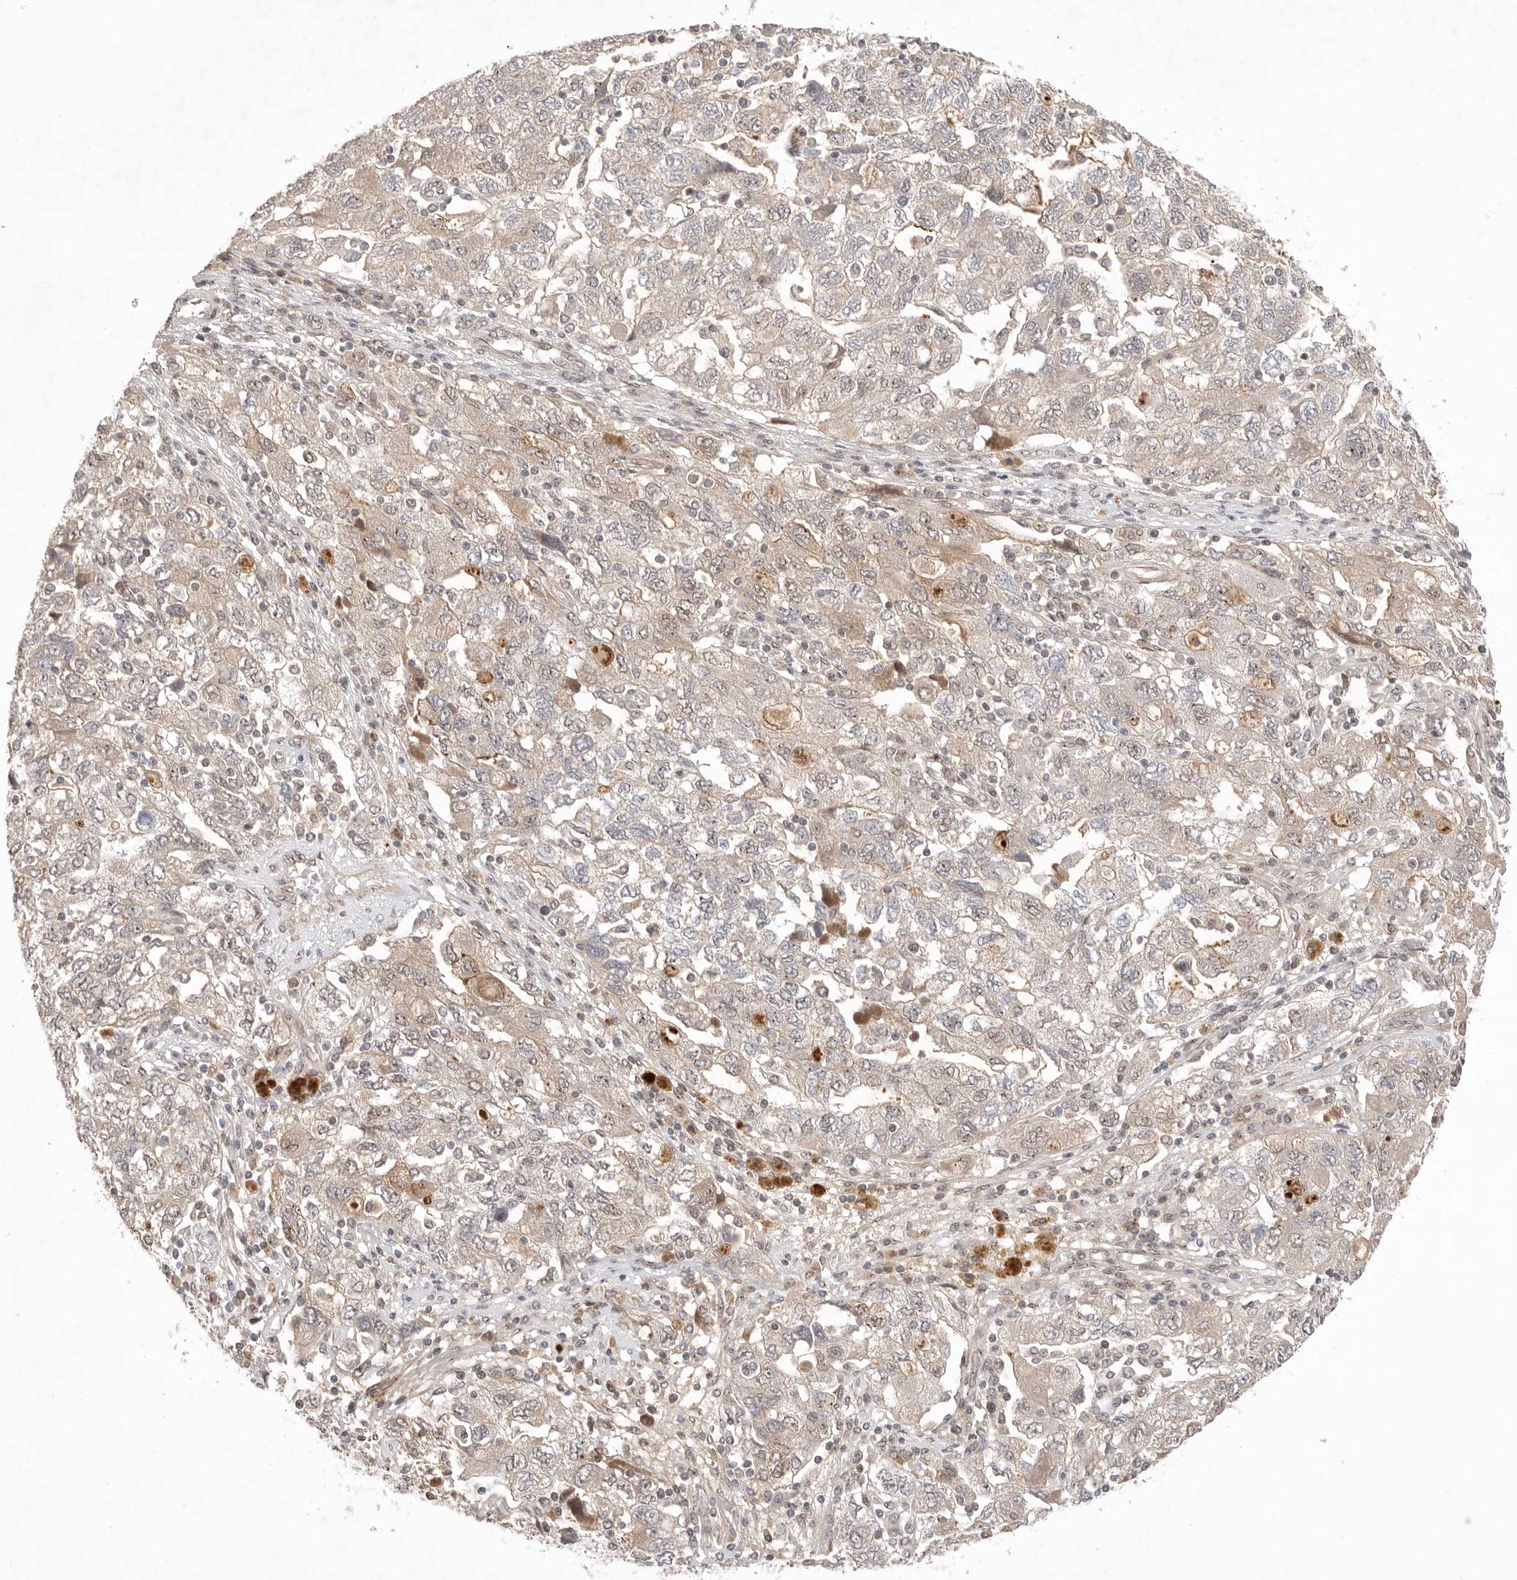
{"staining": {"intensity": "weak", "quantity": "25%-75%", "location": "cytoplasmic/membranous"}, "tissue": "ovarian cancer", "cell_type": "Tumor cells", "image_type": "cancer", "snomed": [{"axis": "morphology", "description": "Carcinoma, NOS"}, {"axis": "morphology", "description": "Cystadenocarcinoma, serous, NOS"}, {"axis": "topography", "description": "Ovary"}], "caption": "Protein positivity by immunohistochemistry demonstrates weak cytoplasmic/membranous expression in approximately 25%-75% of tumor cells in ovarian carcinoma.", "gene": "LEMD3", "patient": {"sex": "female", "age": 69}}